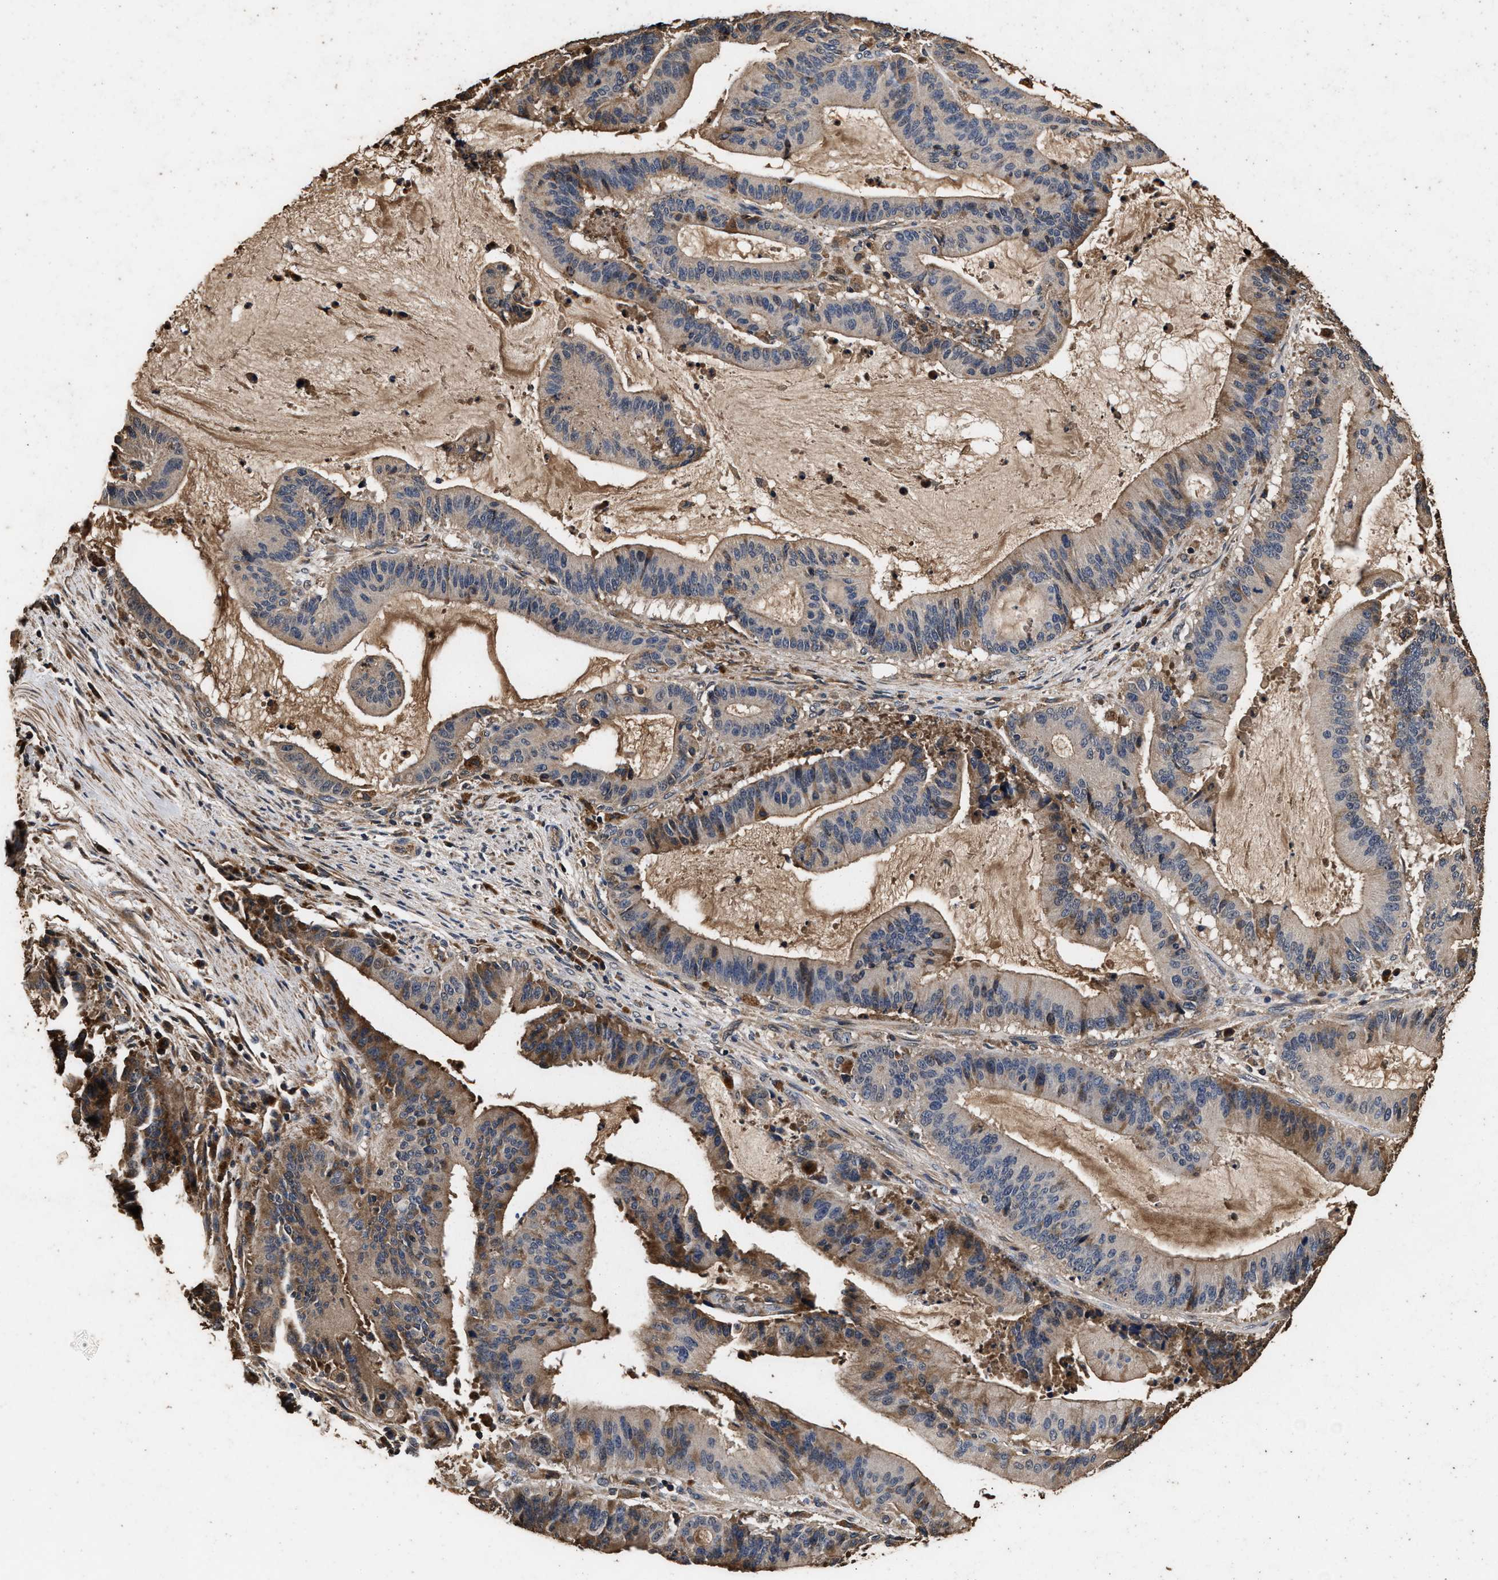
{"staining": {"intensity": "moderate", "quantity": "25%-75%", "location": "cytoplasmic/membranous"}, "tissue": "liver cancer", "cell_type": "Tumor cells", "image_type": "cancer", "snomed": [{"axis": "morphology", "description": "Normal tissue, NOS"}, {"axis": "morphology", "description": "Cholangiocarcinoma"}, {"axis": "topography", "description": "Liver"}, {"axis": "topography", "description": "Peripheral nerve tissue"}], "caption": "Brown immunohistochemical staining in cholangiocarcinoma (liver) shows moderate cytoplasmic/membranous expression in approximately 25%-75% of tumor cells. (DAB = brown stain, brightfield microscopy at high magnification).", "gene": "KYAT1", "patient": {"sex": "female", "age": 73}}